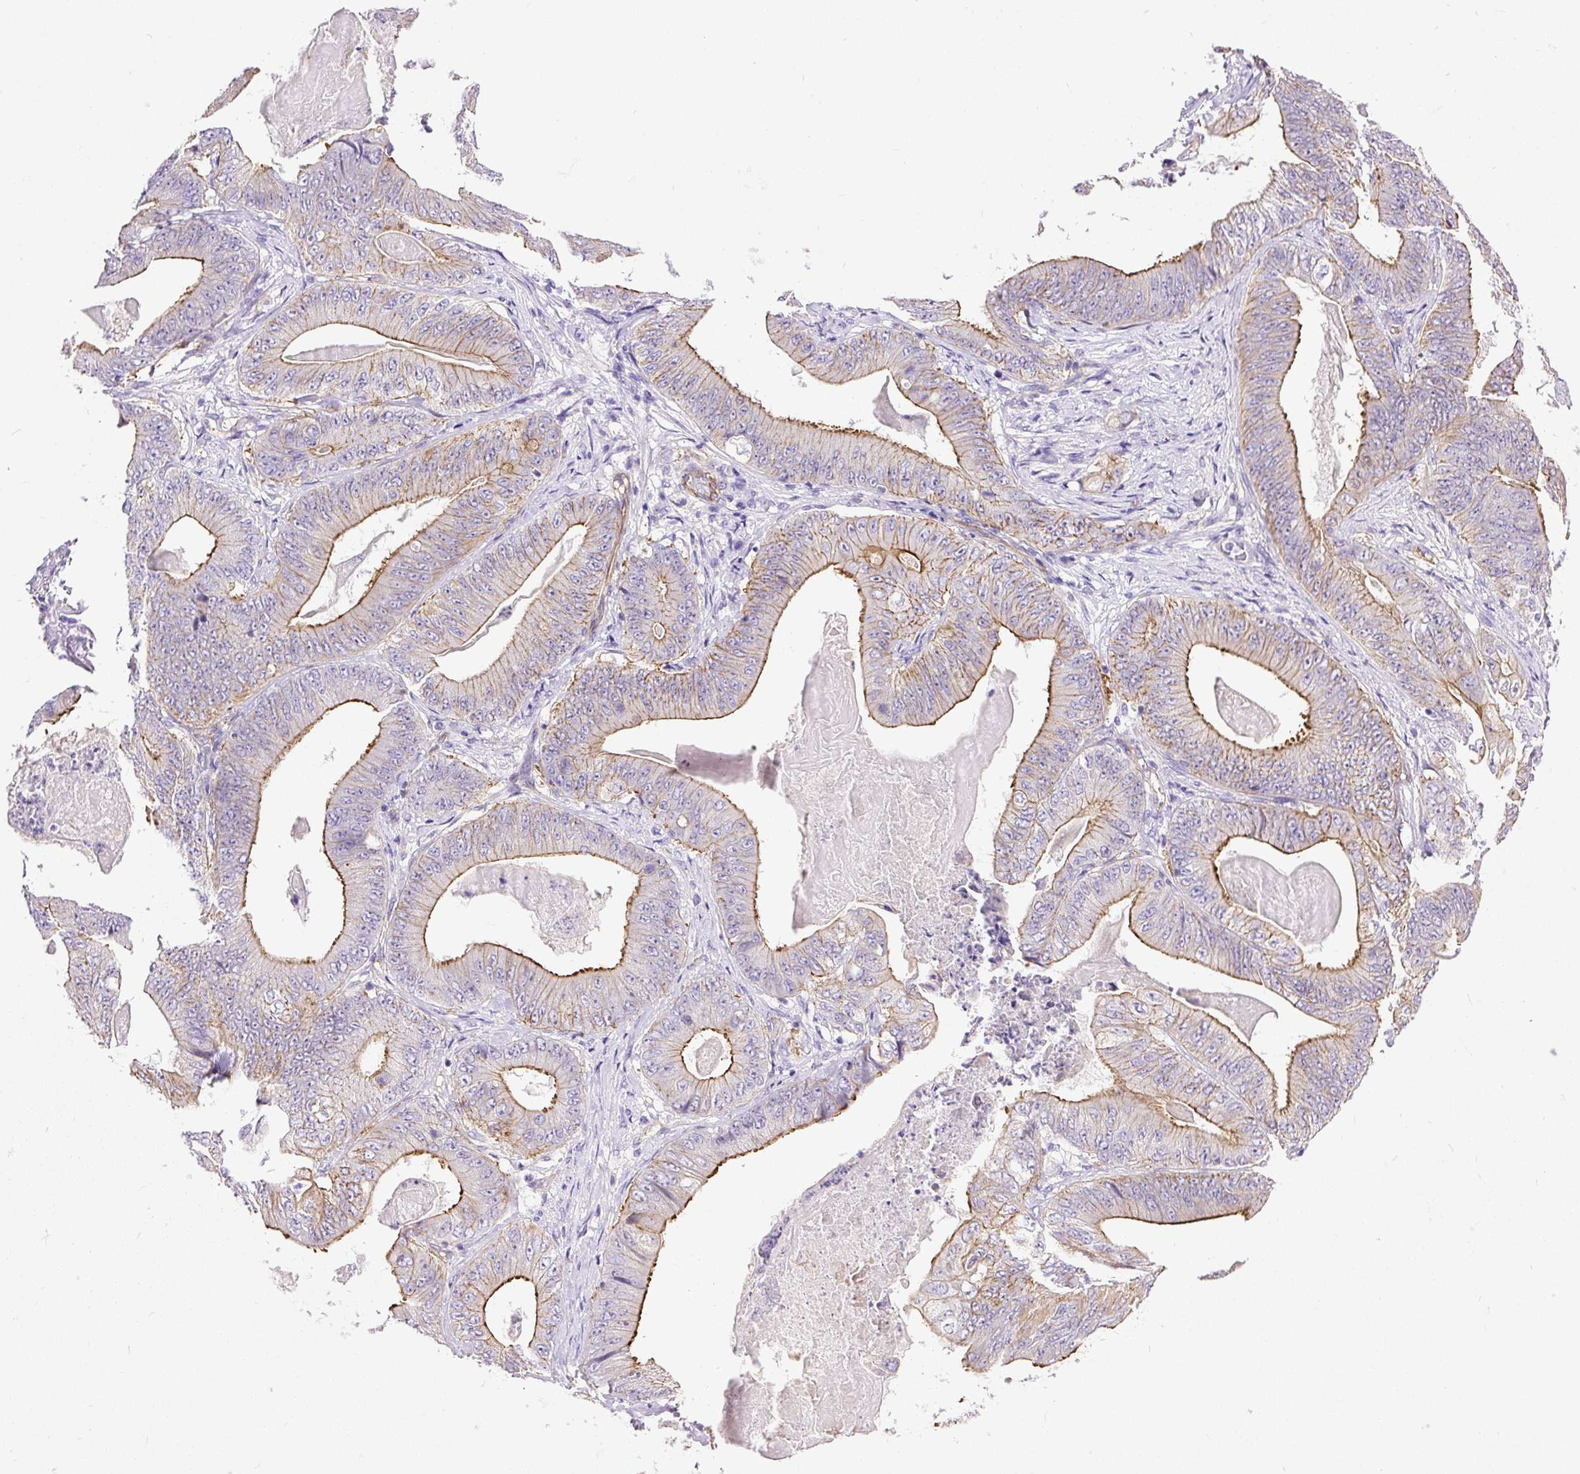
{"staining": {"intensity": "moderate", "quantity": "<25%", "location": "cytoplasmic/membranous"}, "tissue": "stomach cancer", "cell_type": "Tumor cells", "image_type": "cancer", "snomed": [{"axis": "morphology", "description": "Adenocarcinoma, NOS"}, {"axis": "topography", "description": "Stomach"}], "caption": "Protein expression analysis of human stomach cancer reveals moderate cytoplasmic/membranous positivity in about <25% of tumor cells.", "gene": "MAGEB16", "patient": {"sex": "female", "age": 73}}